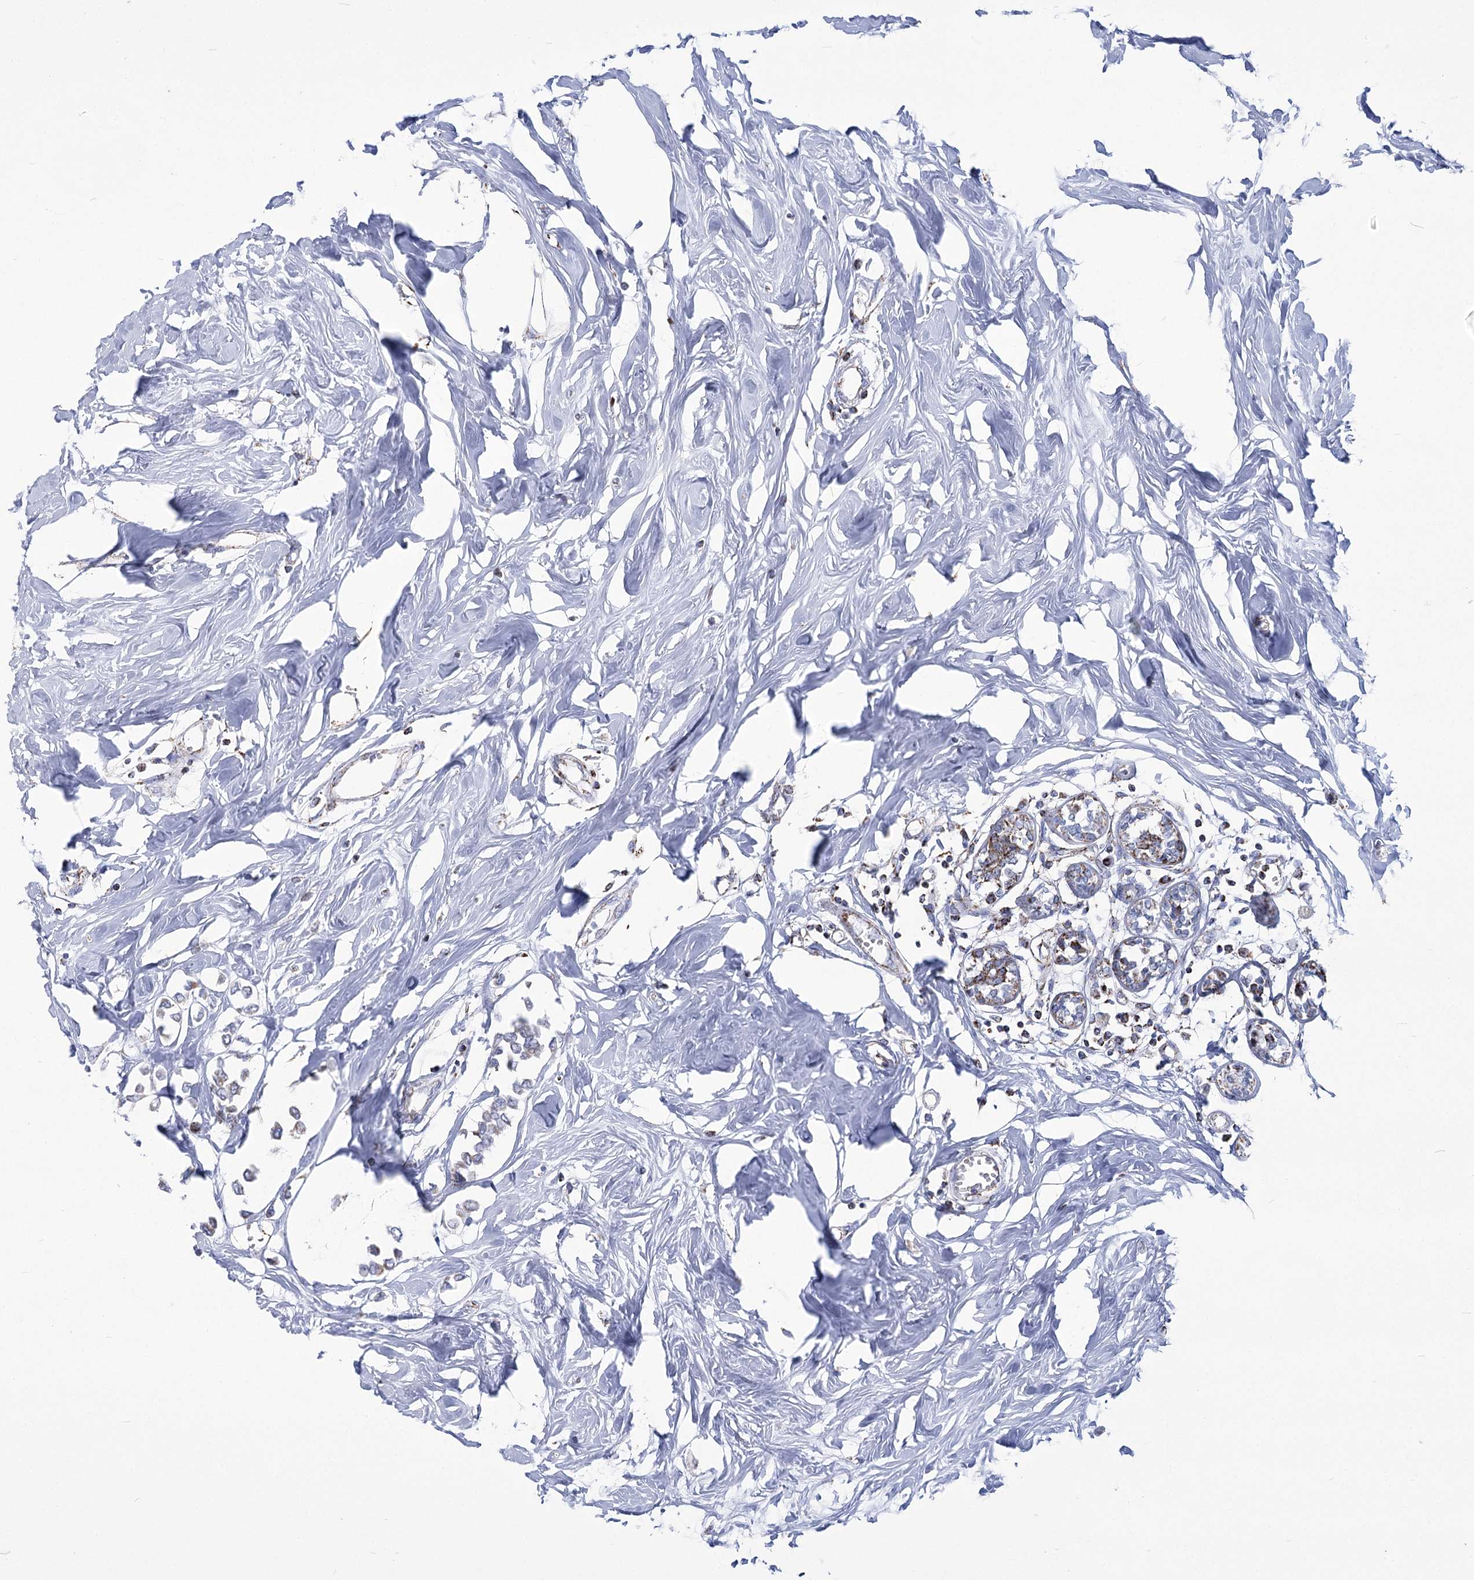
{"staining": {"intensity": "moderate", "quantity": "25%-75%", "location": "cytoplasmic/membranous"}, "tissue": "breast cancer", "cell_type": "Tumor cells", "image_type": "cancer", "snomed": [{"axis": "morphology", "description": "Lobular carcinoma"}, {"axis": "topography", "description": "Breast"}], "caption": "IHC histopathology image of human breast cancer (lobular carcinoma) stained for a protein (brown), which exhibits medium levels of moderate cytoplasmic/membranous expression in approximately 25%-75% of tumor cells.", "gene": "PDHB", "patient": {"sex": "female", "age": 51}}